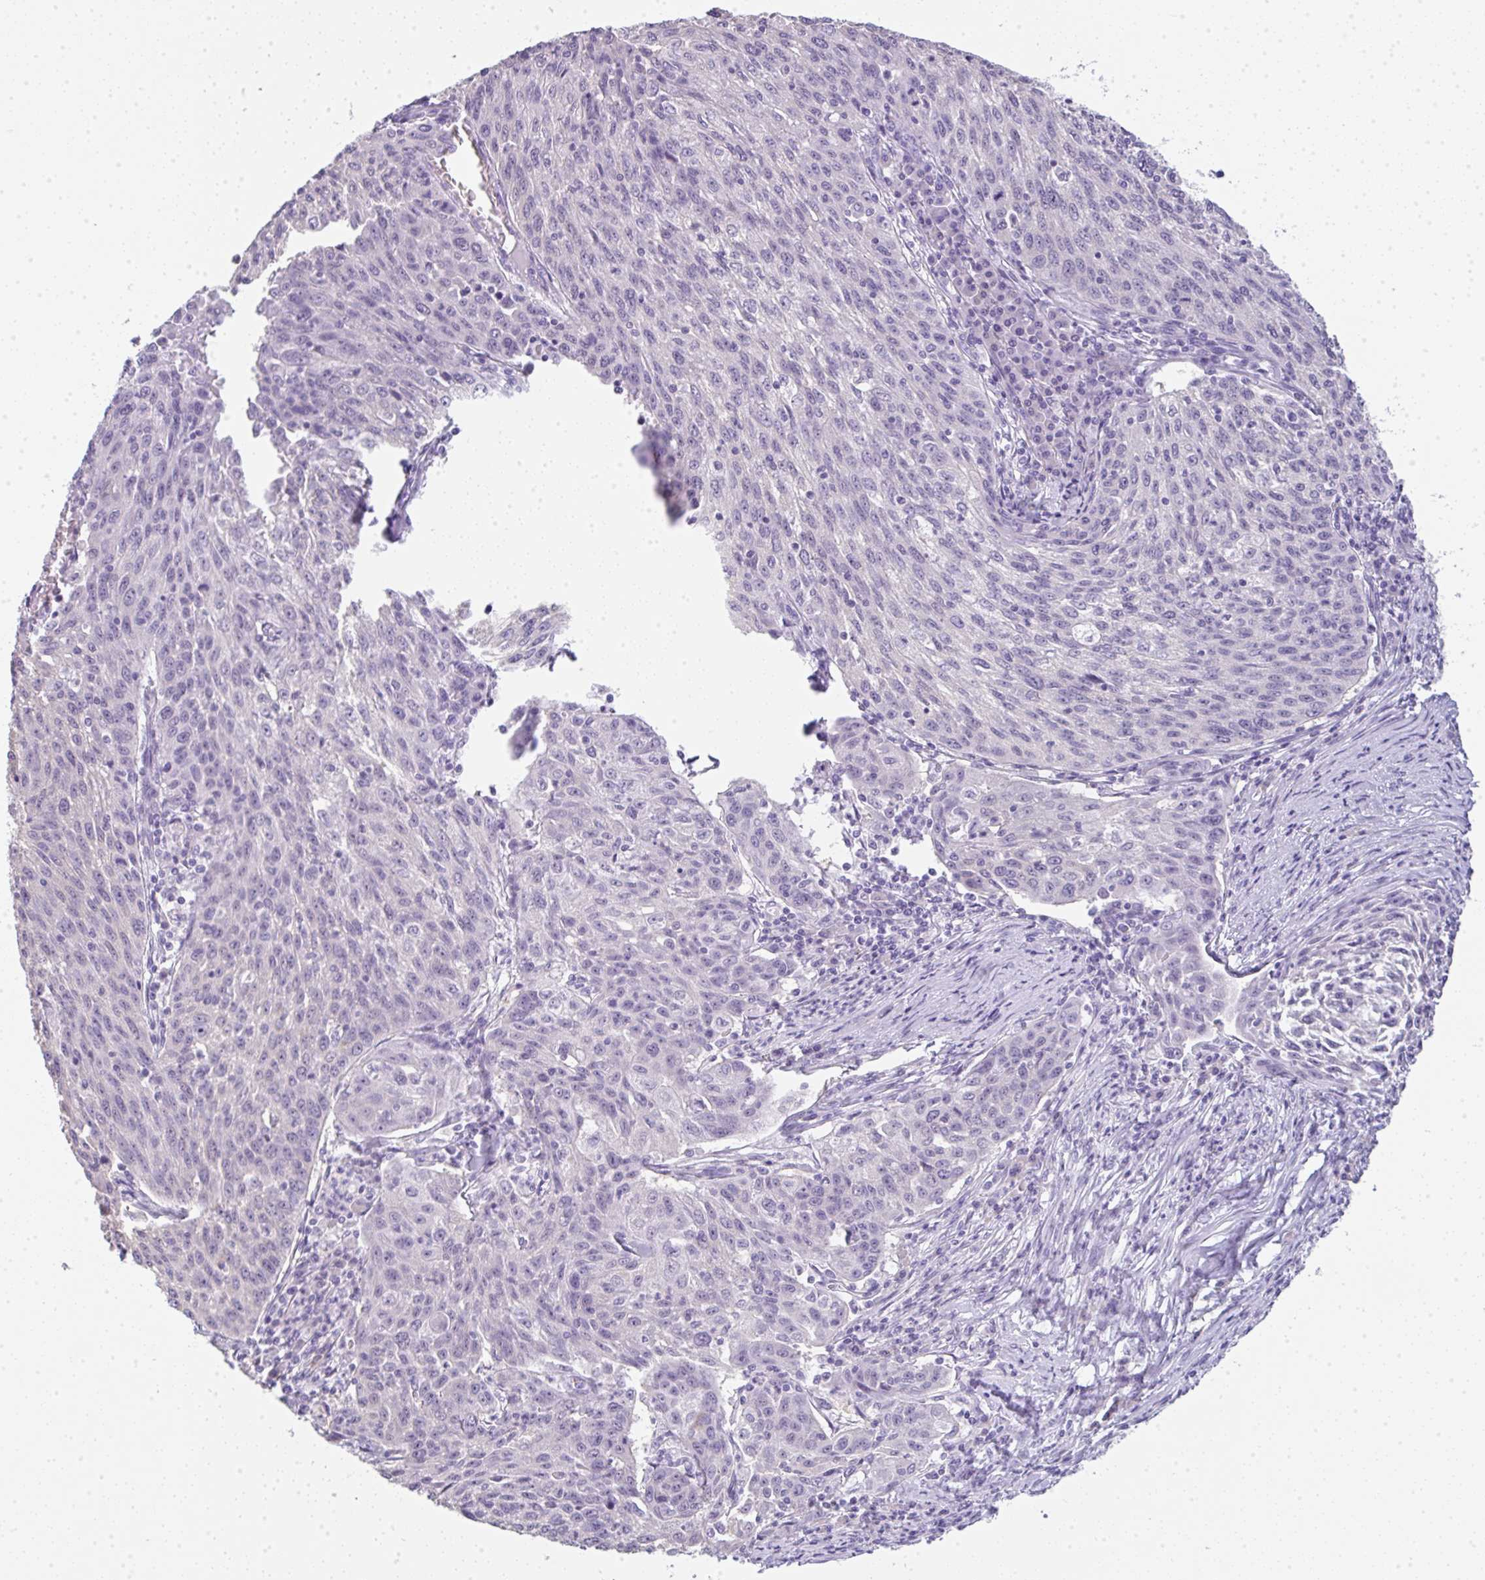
{"staining": {"intensity": "negative", "quantity": "none", "location": "none"}, "tissue": "lung cancer", "cell_type": "Tumor cells", "image_type": "cancer", "snomed": [{"axis": "morphology", "description": "Squamous cell carcinoma, NOS"}, {"axis": "morphology", "description": "Squamous cell carcinoma, metastatic, NOS"}, {"axis": "topography", "description": "Bronchus"}, {"axis": "topography", "description": "Lung"}], "caption": "DAB (3,3'-diaminobenzidine) immunohistochemical staining of human lung cancer exhibits no significant staining in tumor cells.", "gene": "LPAR4", "patient": {"sex": "male", "age": 62}}